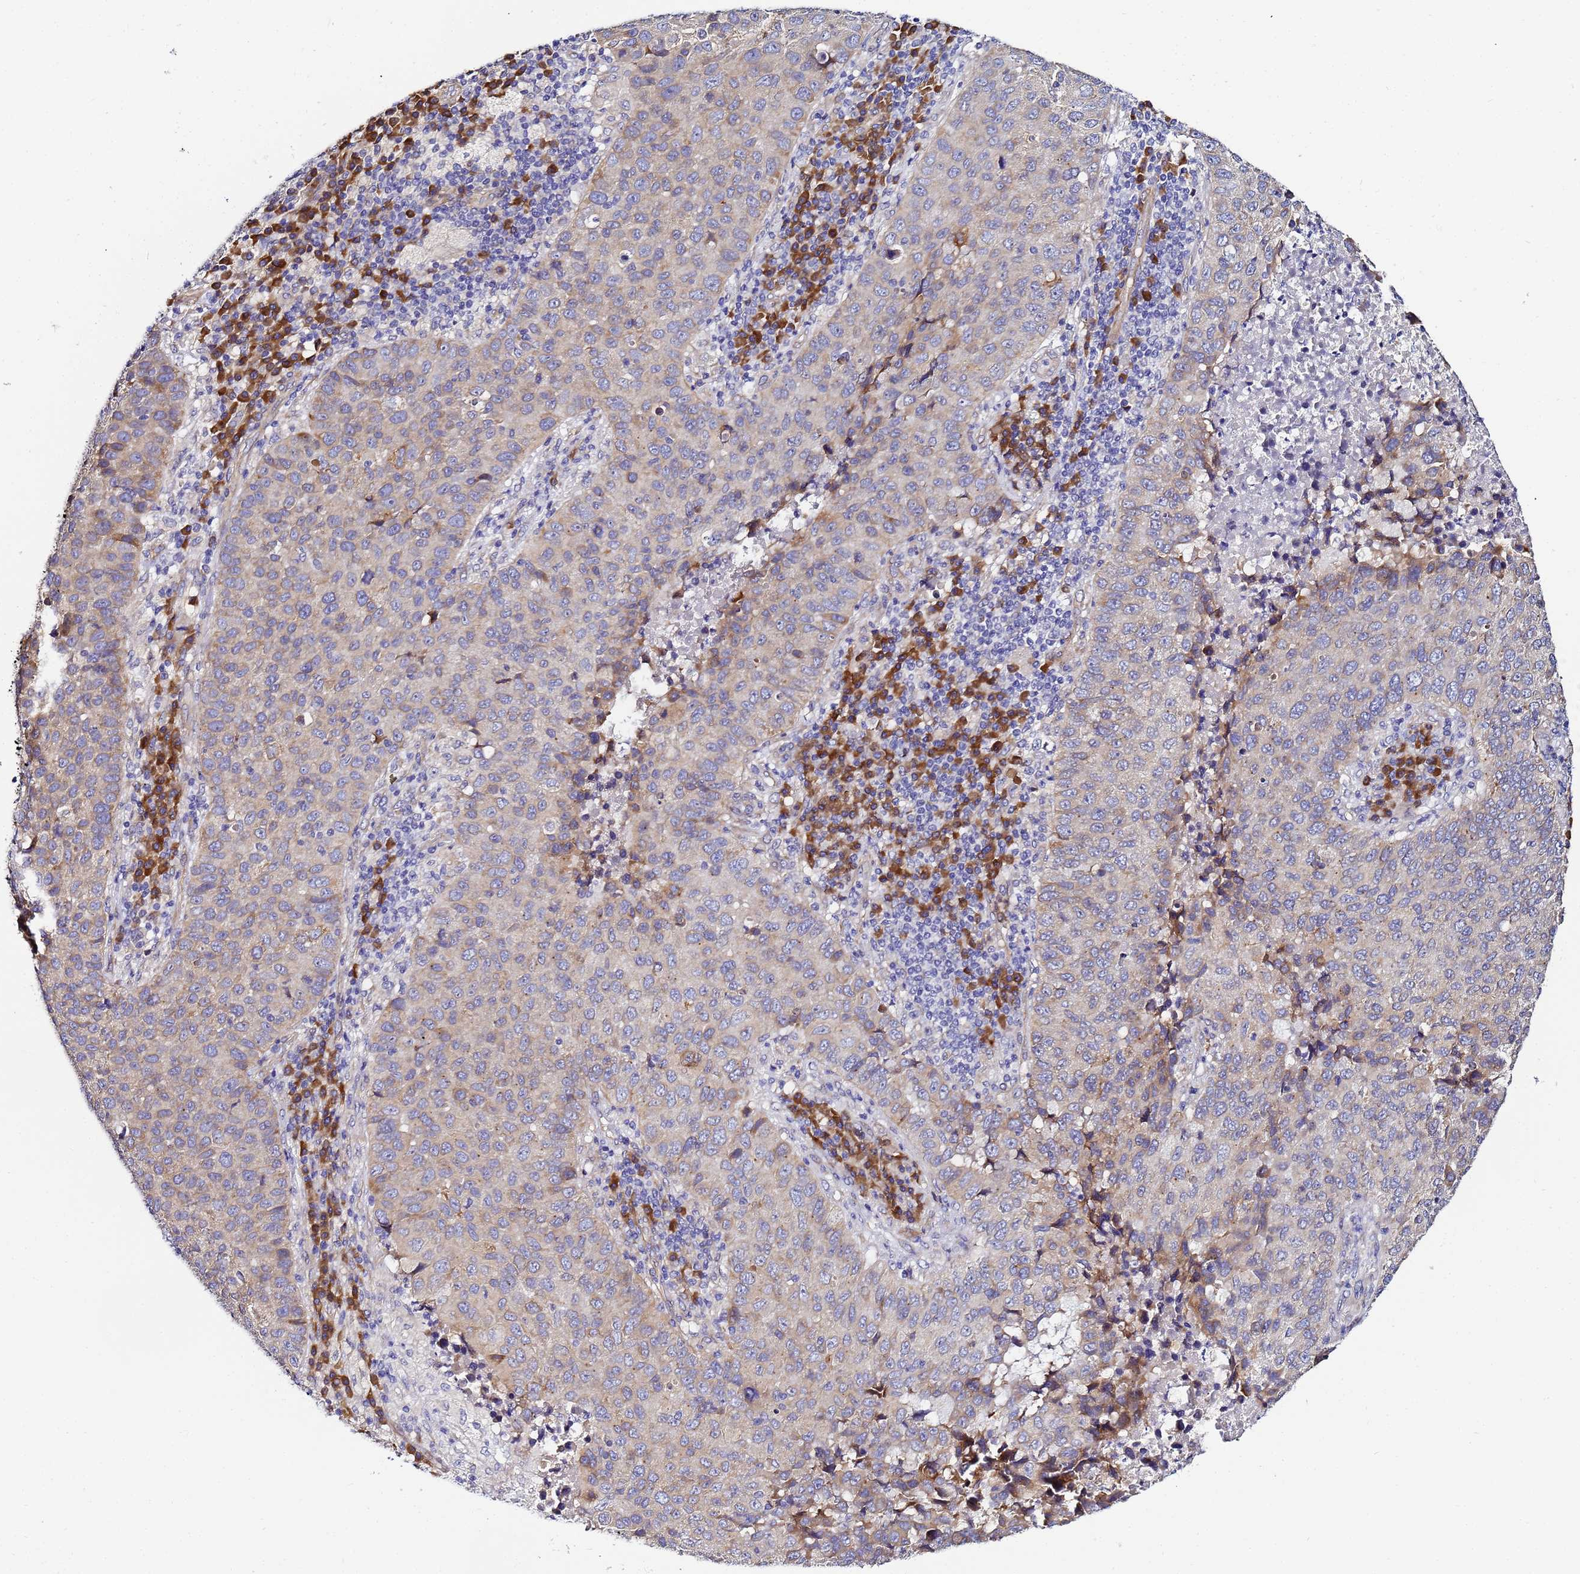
{"staining": {"intensity": "moderate", "quantity": "<25%", "location": "cytoplasmic/membranous"}, "tissue": "lung cancer", "cell_type": "Tumor cells", "image_type": "cancer", "snomed": [{"axis": "morphology", "description": "Squamous cell carcinoma, NOS"}, {"axis": "topography", "description": "Lung"}], "caption": "High-magnification brightfield microscopy of lung squamous cell carcinoma stained with DAB (3,3'-diaminobenzidine) (brown) and counterstained with hematoxylin (blue). tumor cells exhibit moderate cytoplasmic/membranous expression is appreciated in approximately<25% of cells.", "gene": "JRKL", "patient": {"sex": "male", "age": 73}}